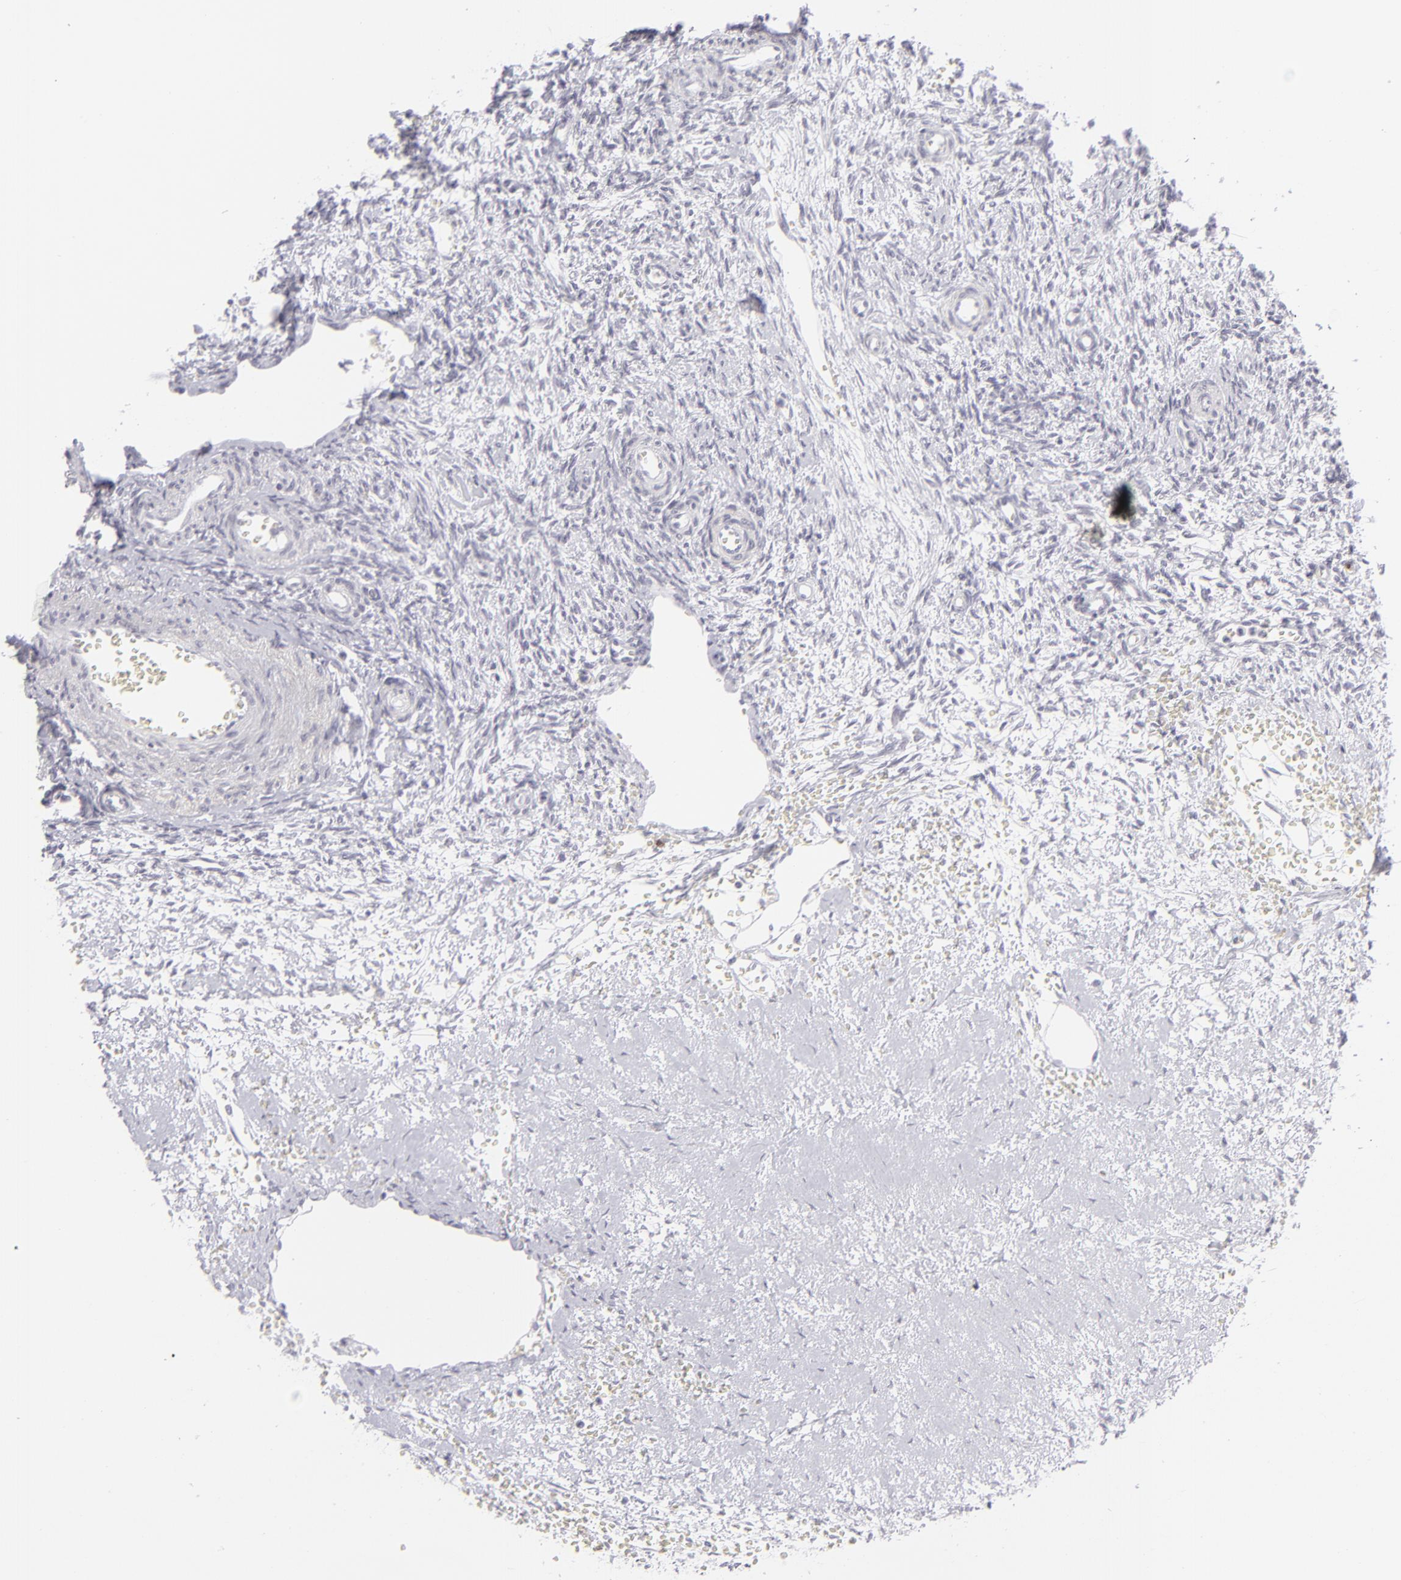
{"staining": {"intensity": "negative", "quantity": "none", "location": "none"}, "tissue": "ovary", "cell_type": "Follicle cells", "image_type": "normal", "snomed": [{"axis": "morphology", "description": "Normal tissue, NOS"}, {"axis": "topography", "description": "Ovary"}], "caption": "Immunohistochemistry histopathology image of benign ovary: ovary stained with DAB reveals no significant protein staining in follicle cells. (DAB (3,3'-diaminobenzidine) immunohistochemistry visualized using brightfield microscopy, high magnification).", "gene": "CD7", "patient": {"sex": "female", "age": 39}}